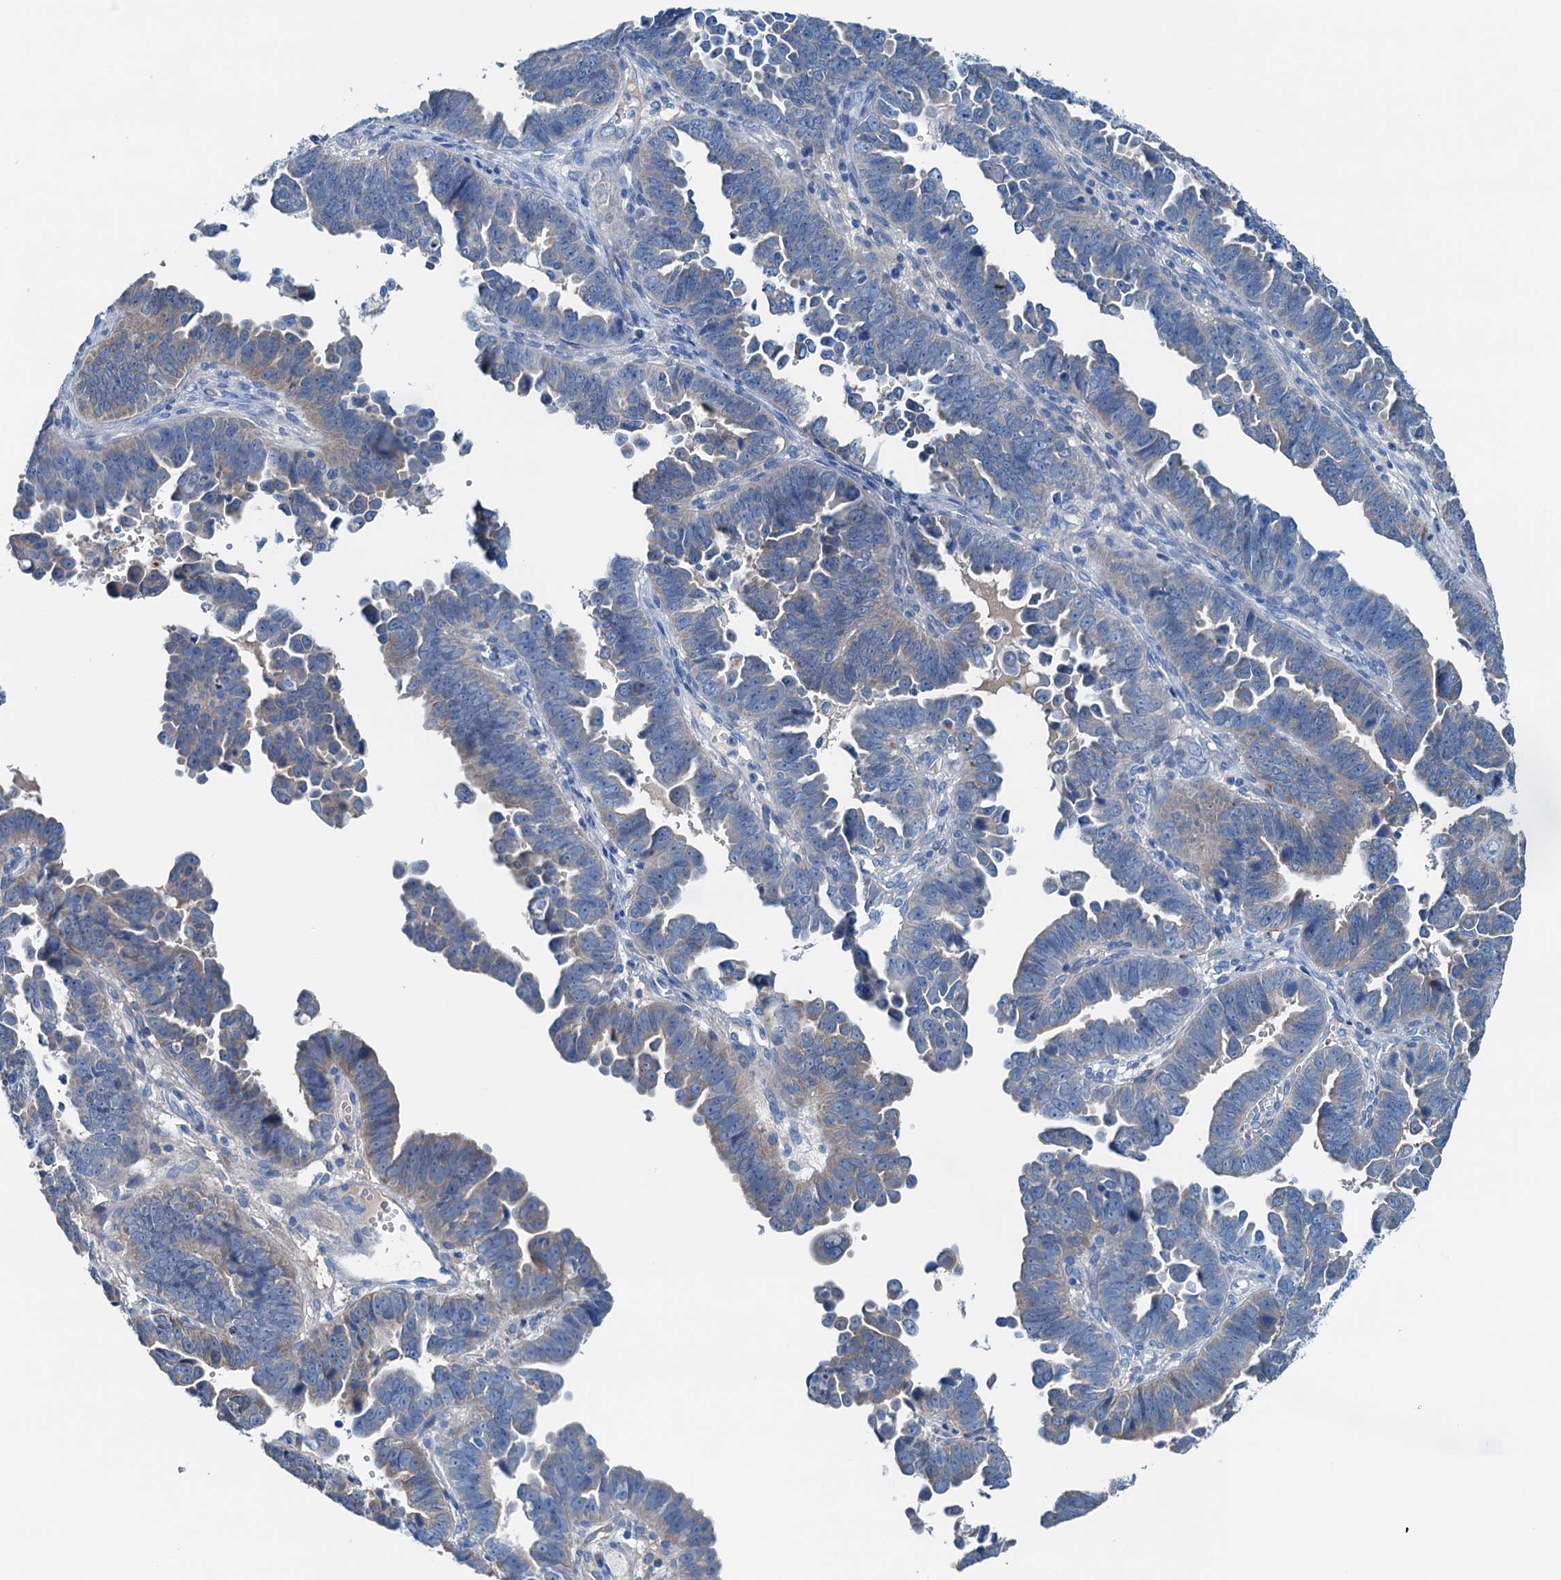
{"staining": {"intensity": "weak", "quantity": "<25%", "location": "cytoplasmic/membranous"}, "tissue": "endometrial cancer", "cell_type": "Tumor cells", "image_type": "cancer", "snomed": [{"axis": "morphology", "description": "Adenocarcinoma, NOS"}, {"axis": "topography", "description": "Endometrium"}], "caption": "An image of human adenocarcinoma (endometrial) is negative for staining in tumor cells. (DAB IHC, high magnification).", "gene": "C1QTNF4", "patient": {"sex": "female", "age": 75}}